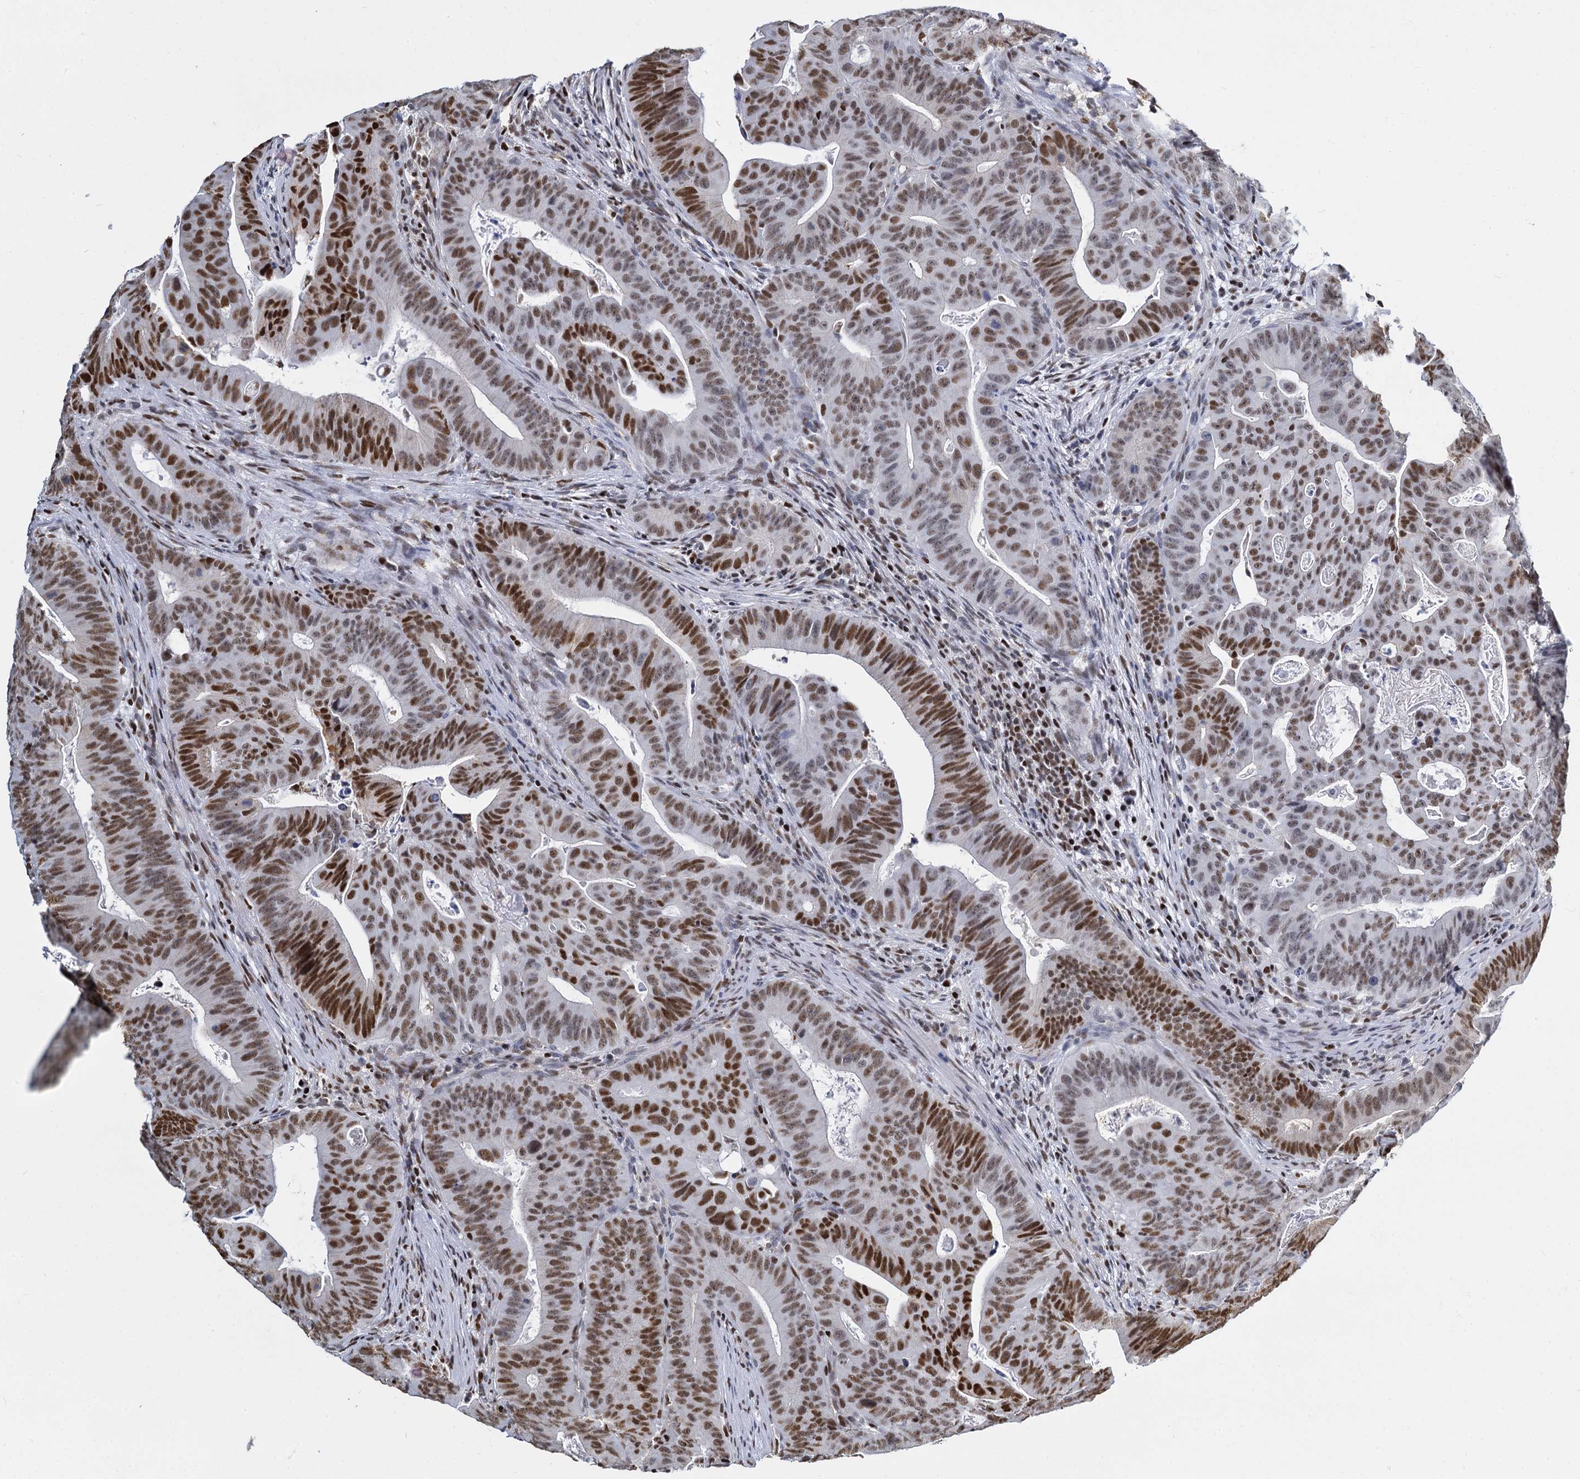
{"staining": {"intensity": "strong", "quantity": "25%-75%", "location": "nuclear"}, "tissue": "colorectal cancer", "cell_type": "Tumor cells", "image_type": "cancer", "snomed": [{"axis": "morphology", "description": "Adenocarcinoma, NOS"}, {"axis": "topography", "description": "Rectum"}], "caption": "Tumor cells demonstrate strong nuclear positivity in about 25%-75% of cells in colorectal cancer (adenocarcinoma).", "gene": "DCPS", "patient": {"sex": "female", "age": 75}}